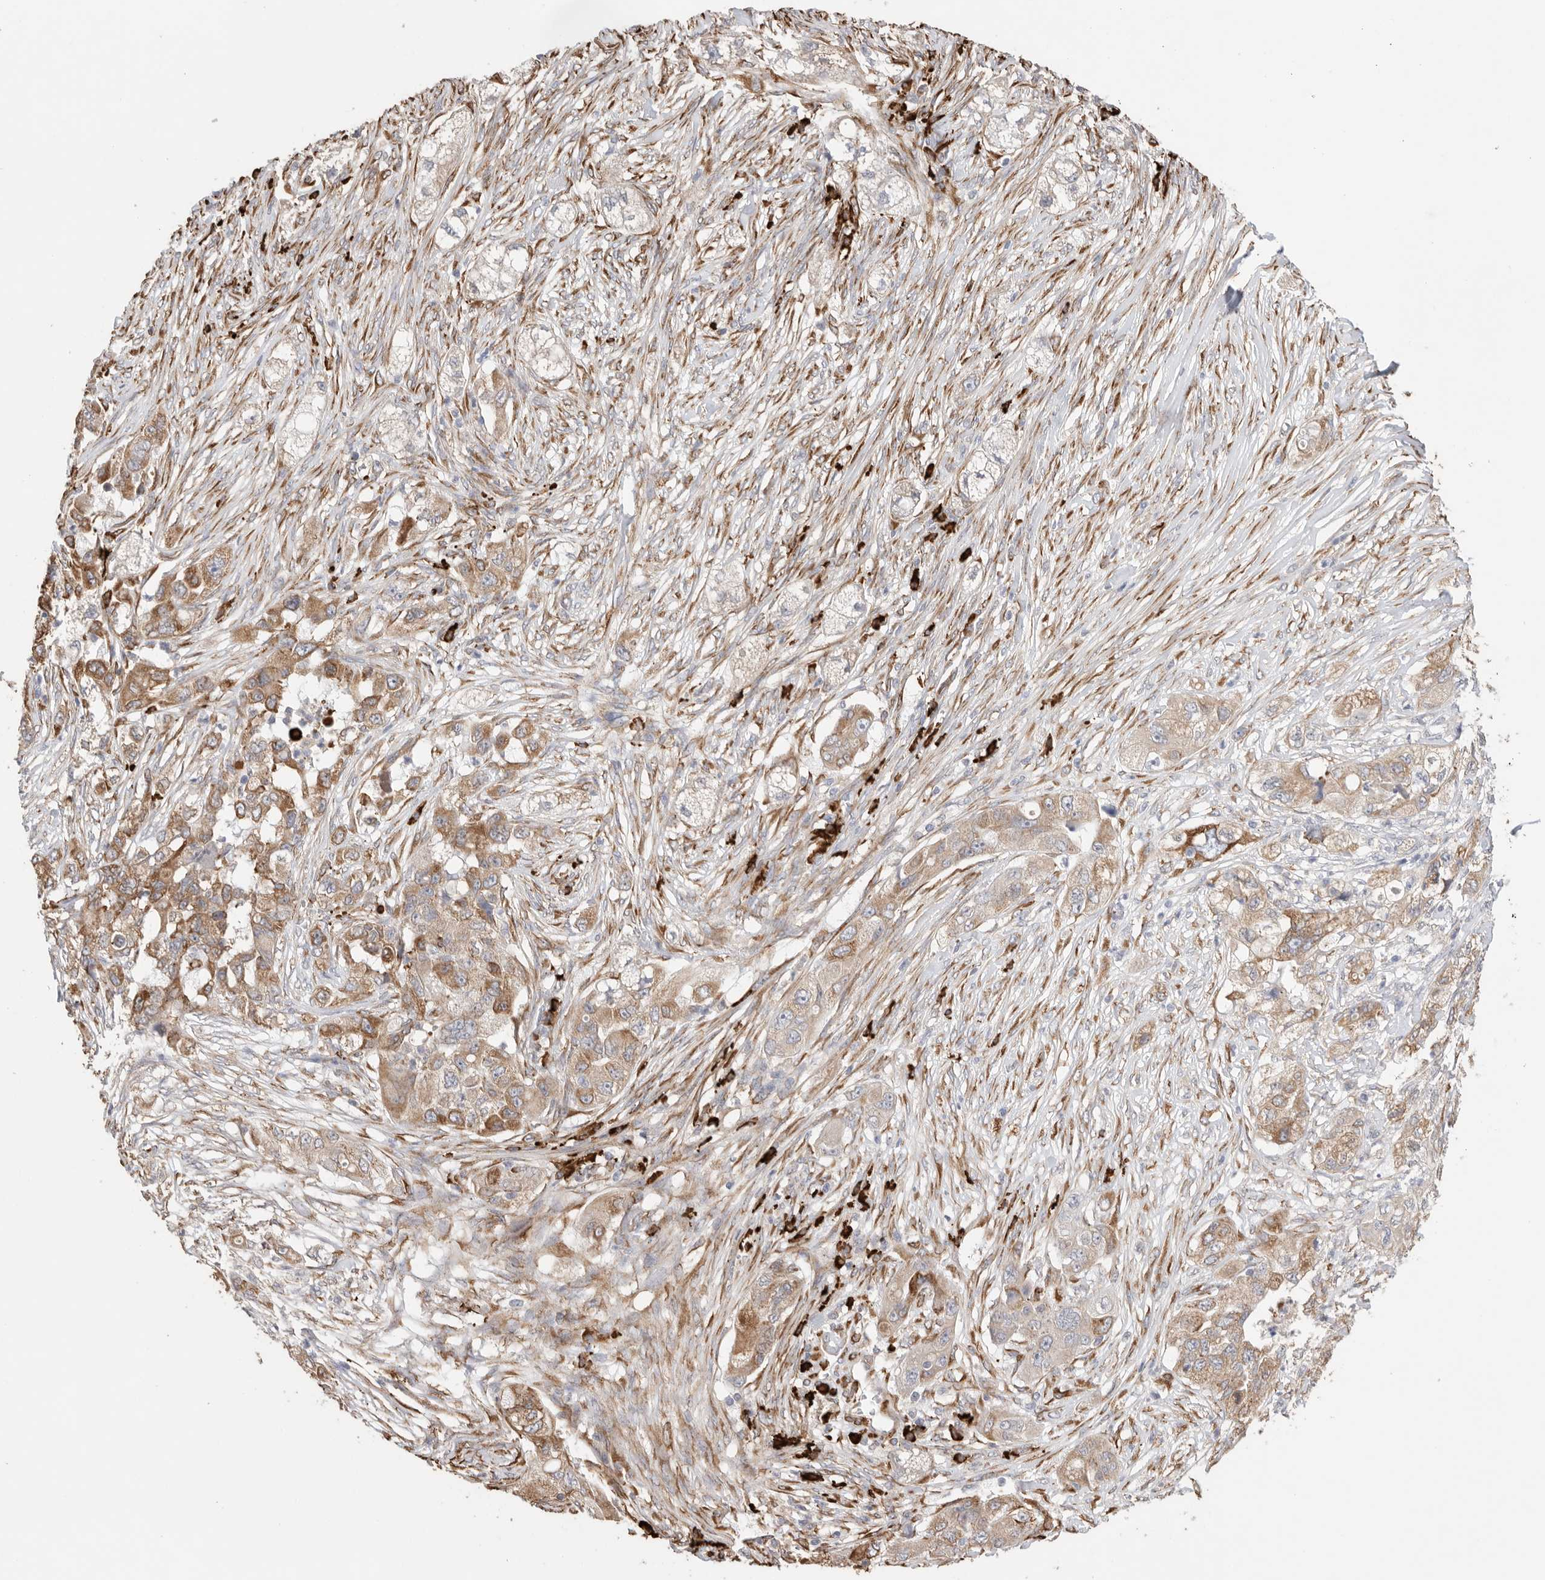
{"staining": {"intensity": "moderate", "quantity": "25%-75%", "location": "cytoplasmic/membranous"}, "tissue": "pancreatic cancer", "cell_type": "Tumor cells", "image_type": "cancer", "snomed": [{"axis": "morphology", "description": "Adenocarcinoma, NOS"}, {"axis": "topography", "description": "Pancreas"}], "caption": "The photomicrograph demonstrates a brown stain indicating the presence of a protein in the cytoplasmic/membranous of tumor cells in pancreatic cancer.", "gene": "BLOC1S5", "patient": {"sex": "female", "age": 78}}